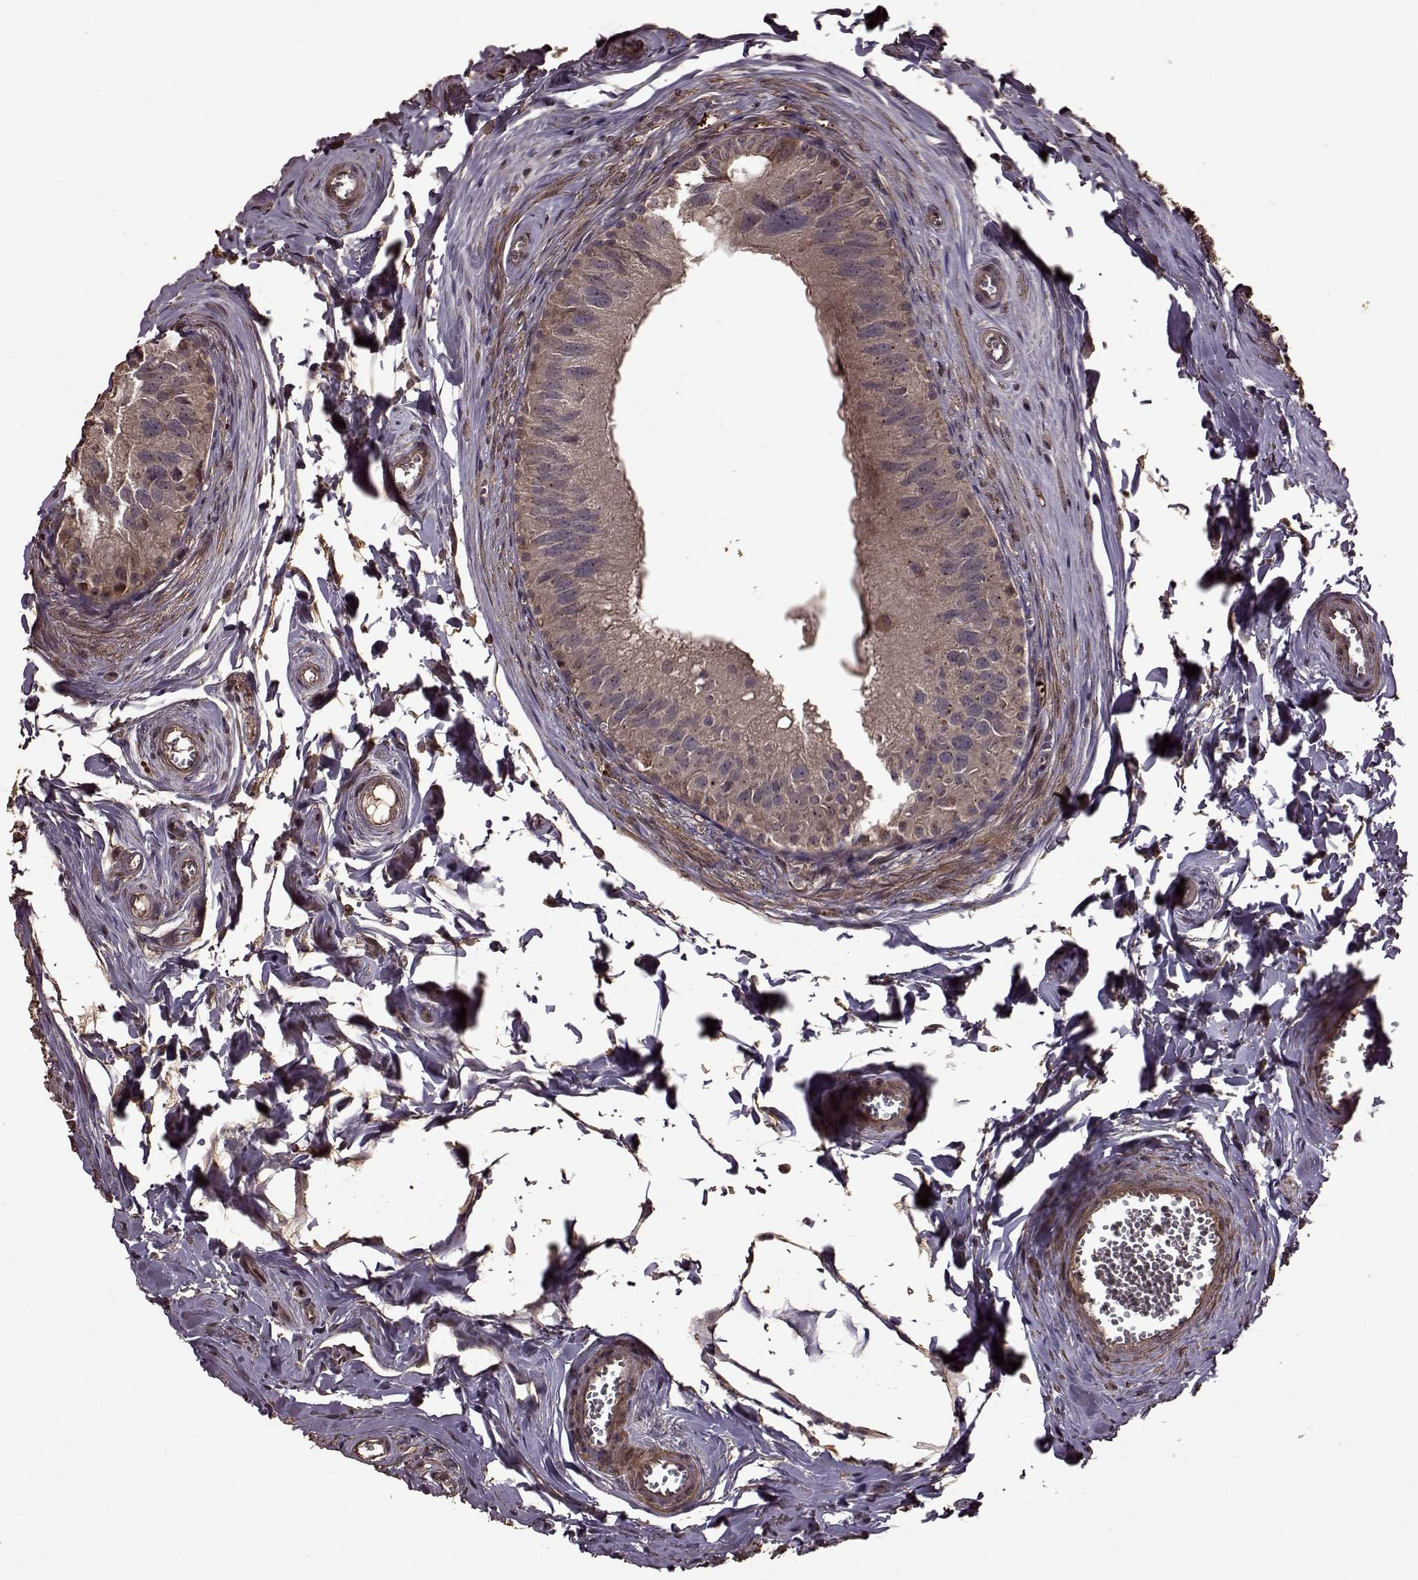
{"staining": {"intensity": "weak", "quantity": ">75%", "location": "cytoplasmic/membranous"}, "tissue": "epididymis", "cell_type": "Glandular cells", "image_type": "normal", "snomed": [{"axis": "morphology", "description": "Normal tissue, NOS"}, {"axis": "topography", "description": "Epididymis"}], "caption": "A low amount of weak cytoplasmic/membranous staining is identified in approximately >75% of glandular cells in unremarkable epididymis.", "gene": "FBXW11", "patient": {"sex": "male", "age": 45}}